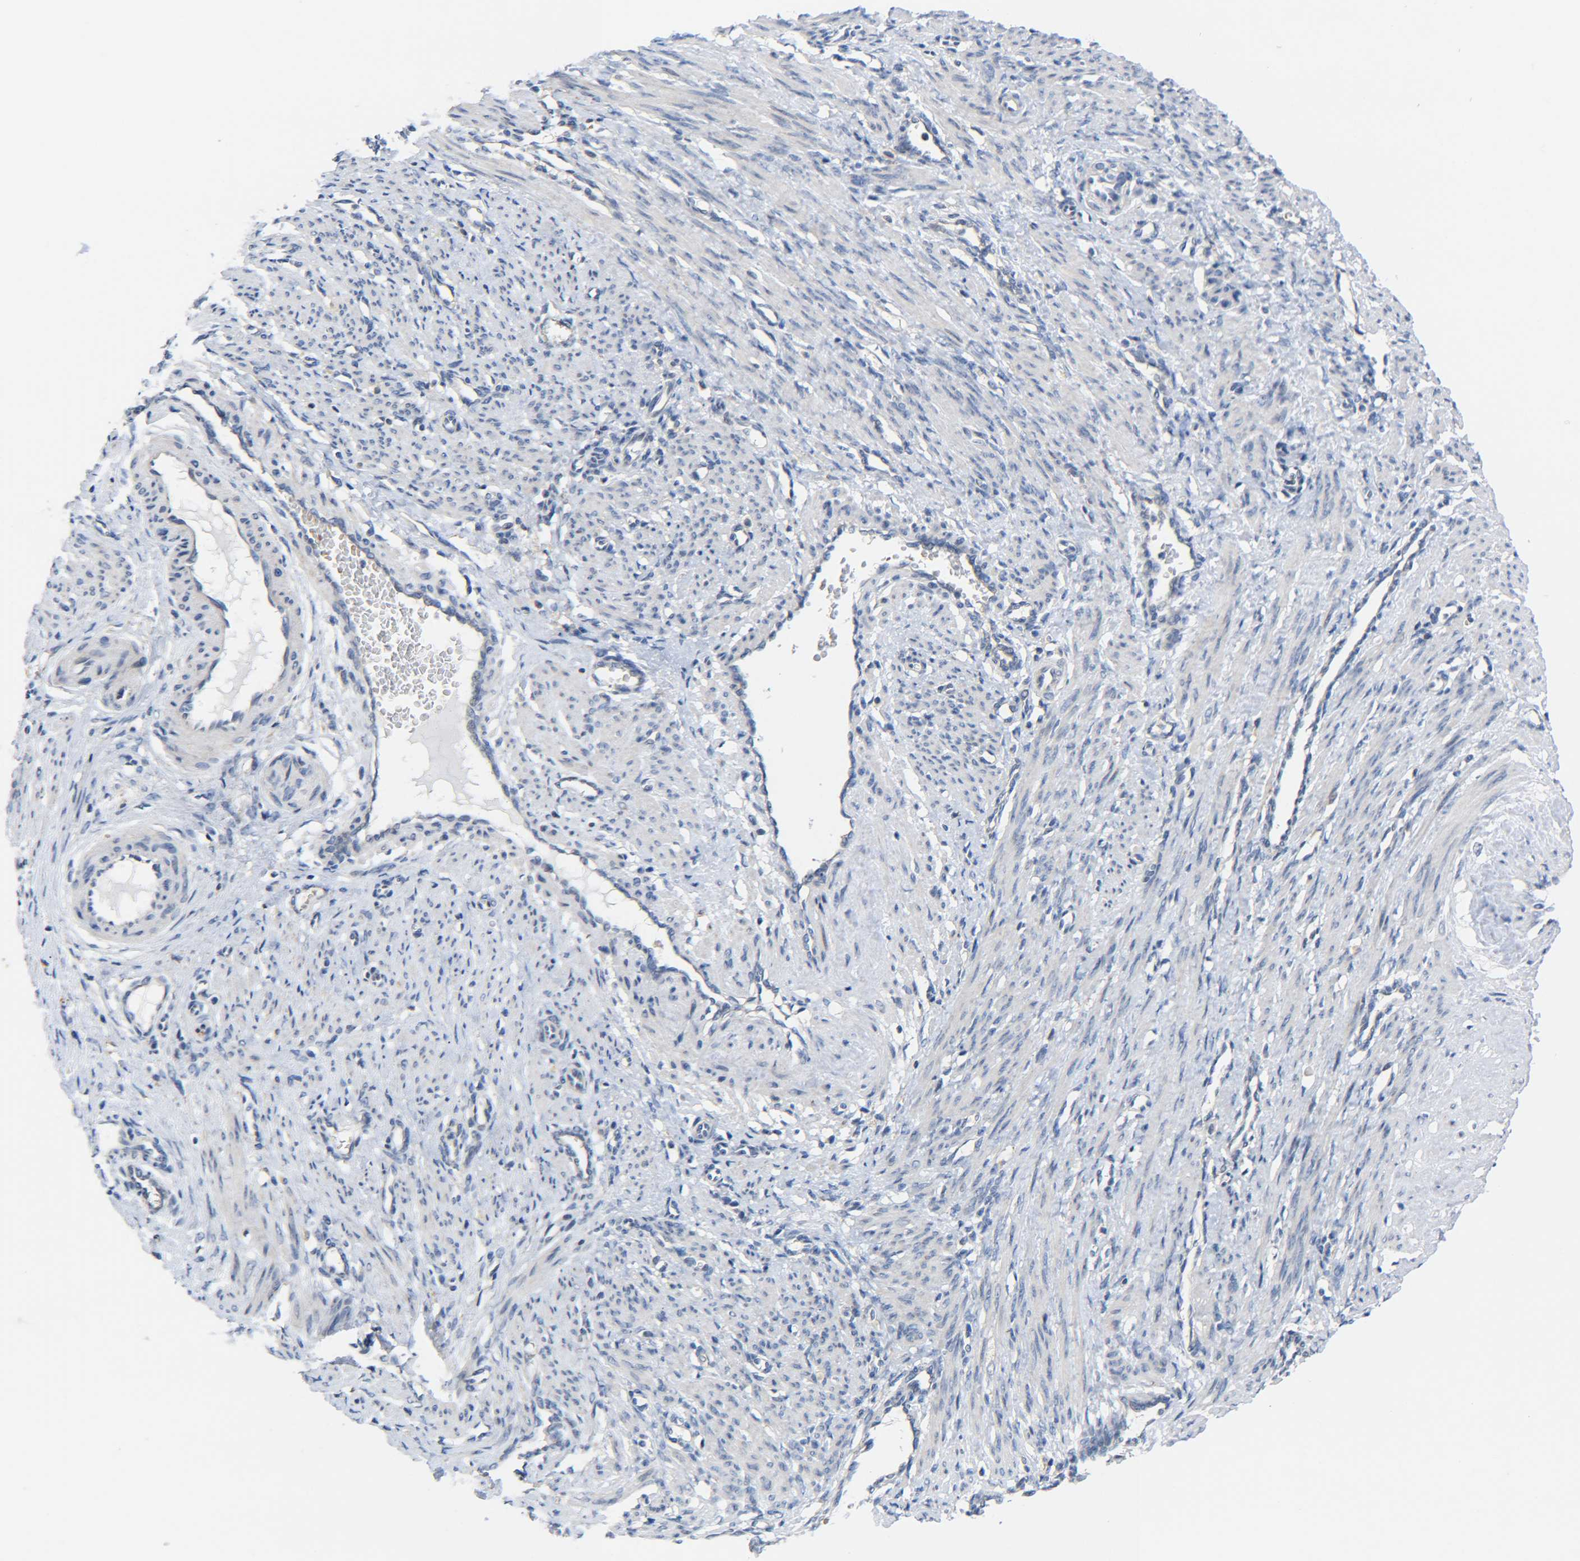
{"staining": {"intensity": "negative", "quantity": "none", "location": "none"}, "tissue": "smooth muscle", "cell_type": "Smooth muscle cells", "image_type": "normal", "snomed": [{"axis": "morphology", "description": "Normal tissue, NOS"}, {"axis": "topography", "description": "Endometrium"}], "caption": "Smooth muscle cells show no significant protein expression in benign smooth muscle. Brightfield microscopy of IHC stained with DAB (brown) and hematoxylin (blue), captured at high magnification.", "gene": "CMTM1", "patient": {"sex": "female", "age": 33}}